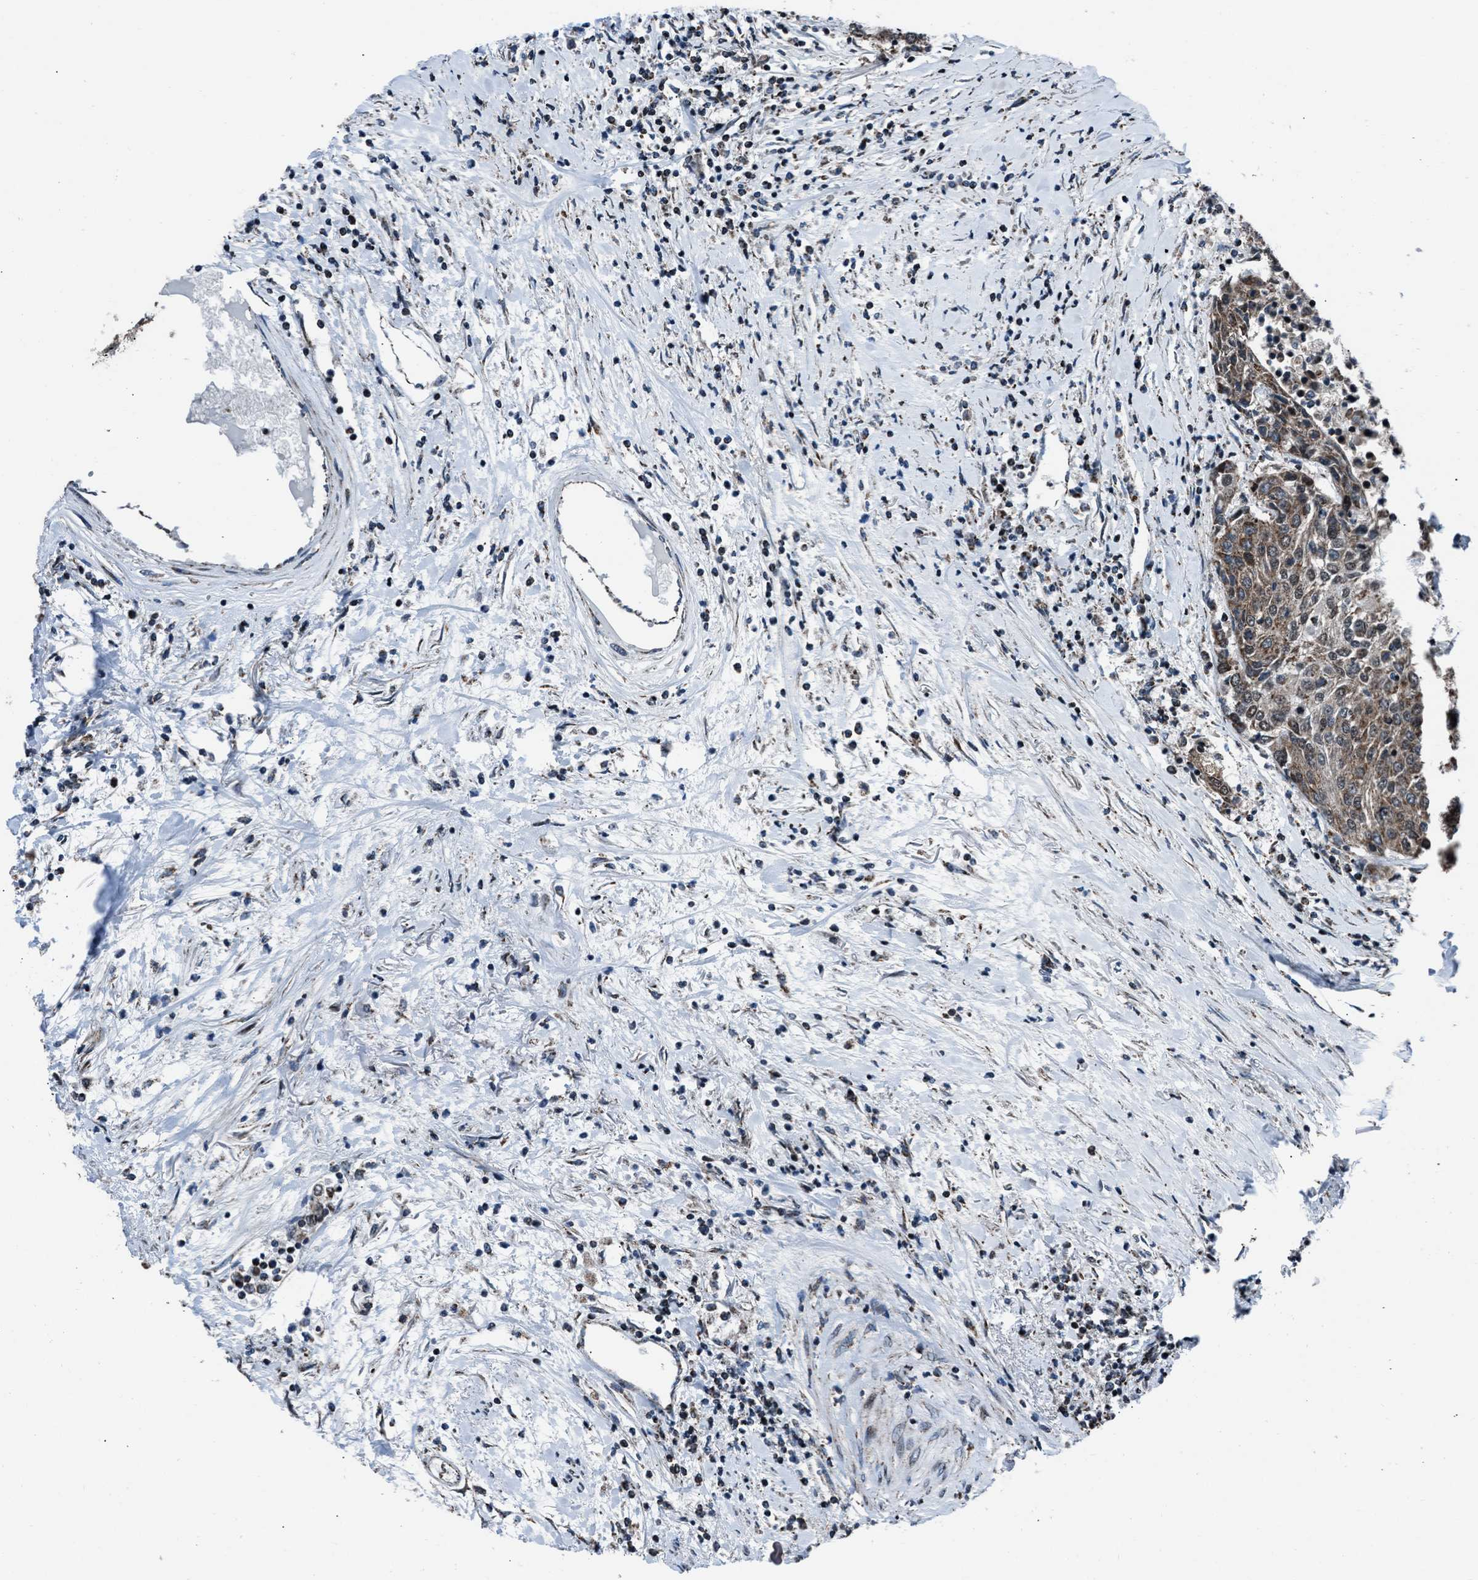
{"staining": {"intensity": "moderate", "quantity": ">75%", "location": "cytoplasmic/membranous"}, "tissue": "urothelial cancer", "cell_type": "Tumor cells", "image_type": "cancer", "snomed": [{"axis": "morphology", "description": "Urothelial carcinoma, High grade"}, {"axis": "topography", "description": "Urinary bladder"}], "caption": "This histopathology image demonstrates immunohistochemistry (IHC) staining of human urothelial carcinoma (high-grade), with medium moderate cytoplasmic/membranous positivity in about >75% of tumor cells.", "gene": "MORC3", "patient": {"sex": "female", "age": 85}}